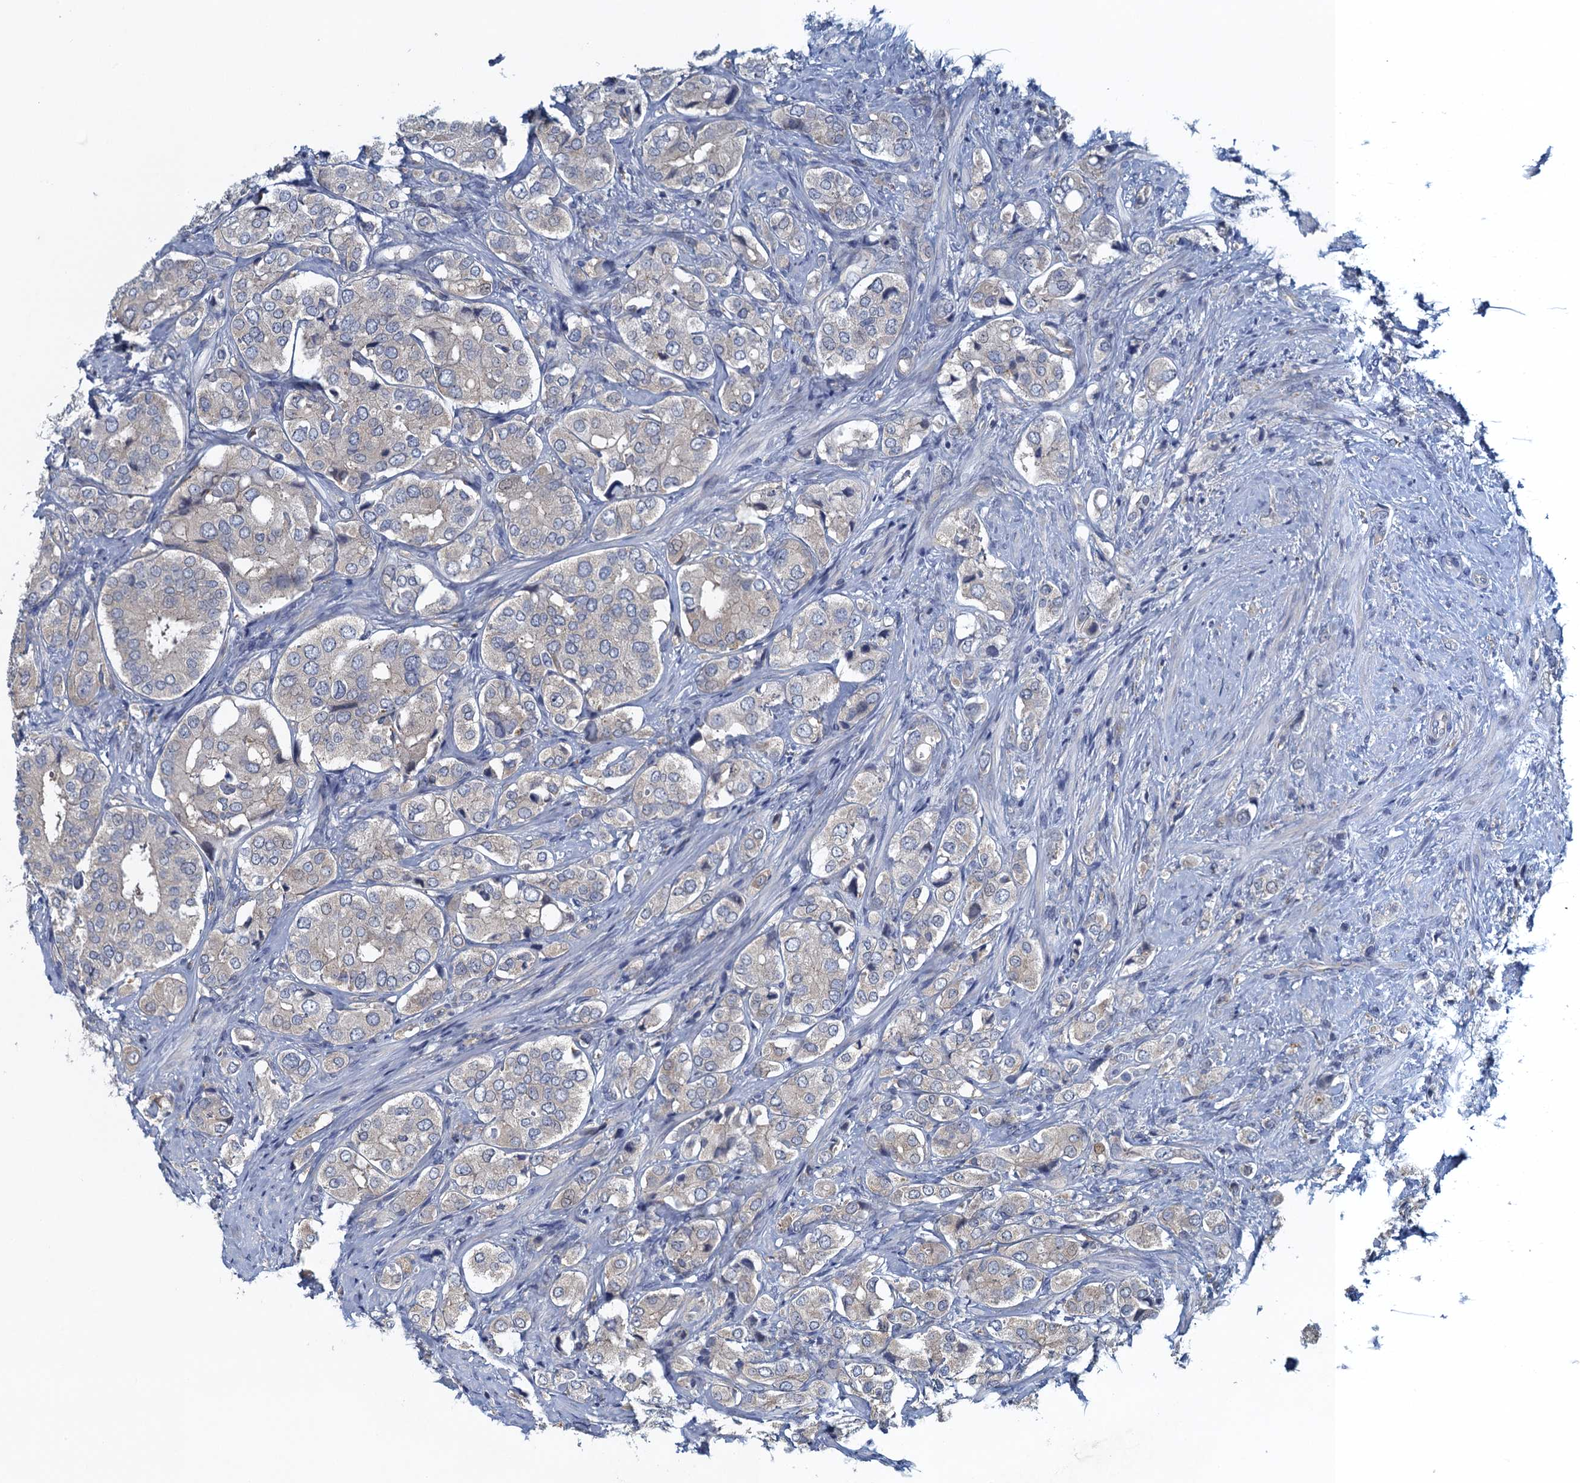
{"staining": {"intensity": "weak", "quantity": "<25%", "location": "cytoplasmic/membranous"}, "tissue": "prostate cancer", "cell_type": "Tumor cells", "image_type": "cancer", "snomed": [{"axis": "morphology", "description": "Adenocarcinoma, High grade"}, {"axis": "topography", "description": "Prostate"}], "caption": "The immunohistochemistry histopathology image has no significant positivity in tumor cells of prostate adenocarcinoma (high-grade) tissue.", "gene": "NCKAP1L", "patient": {"sex": "male", "age": 65}}